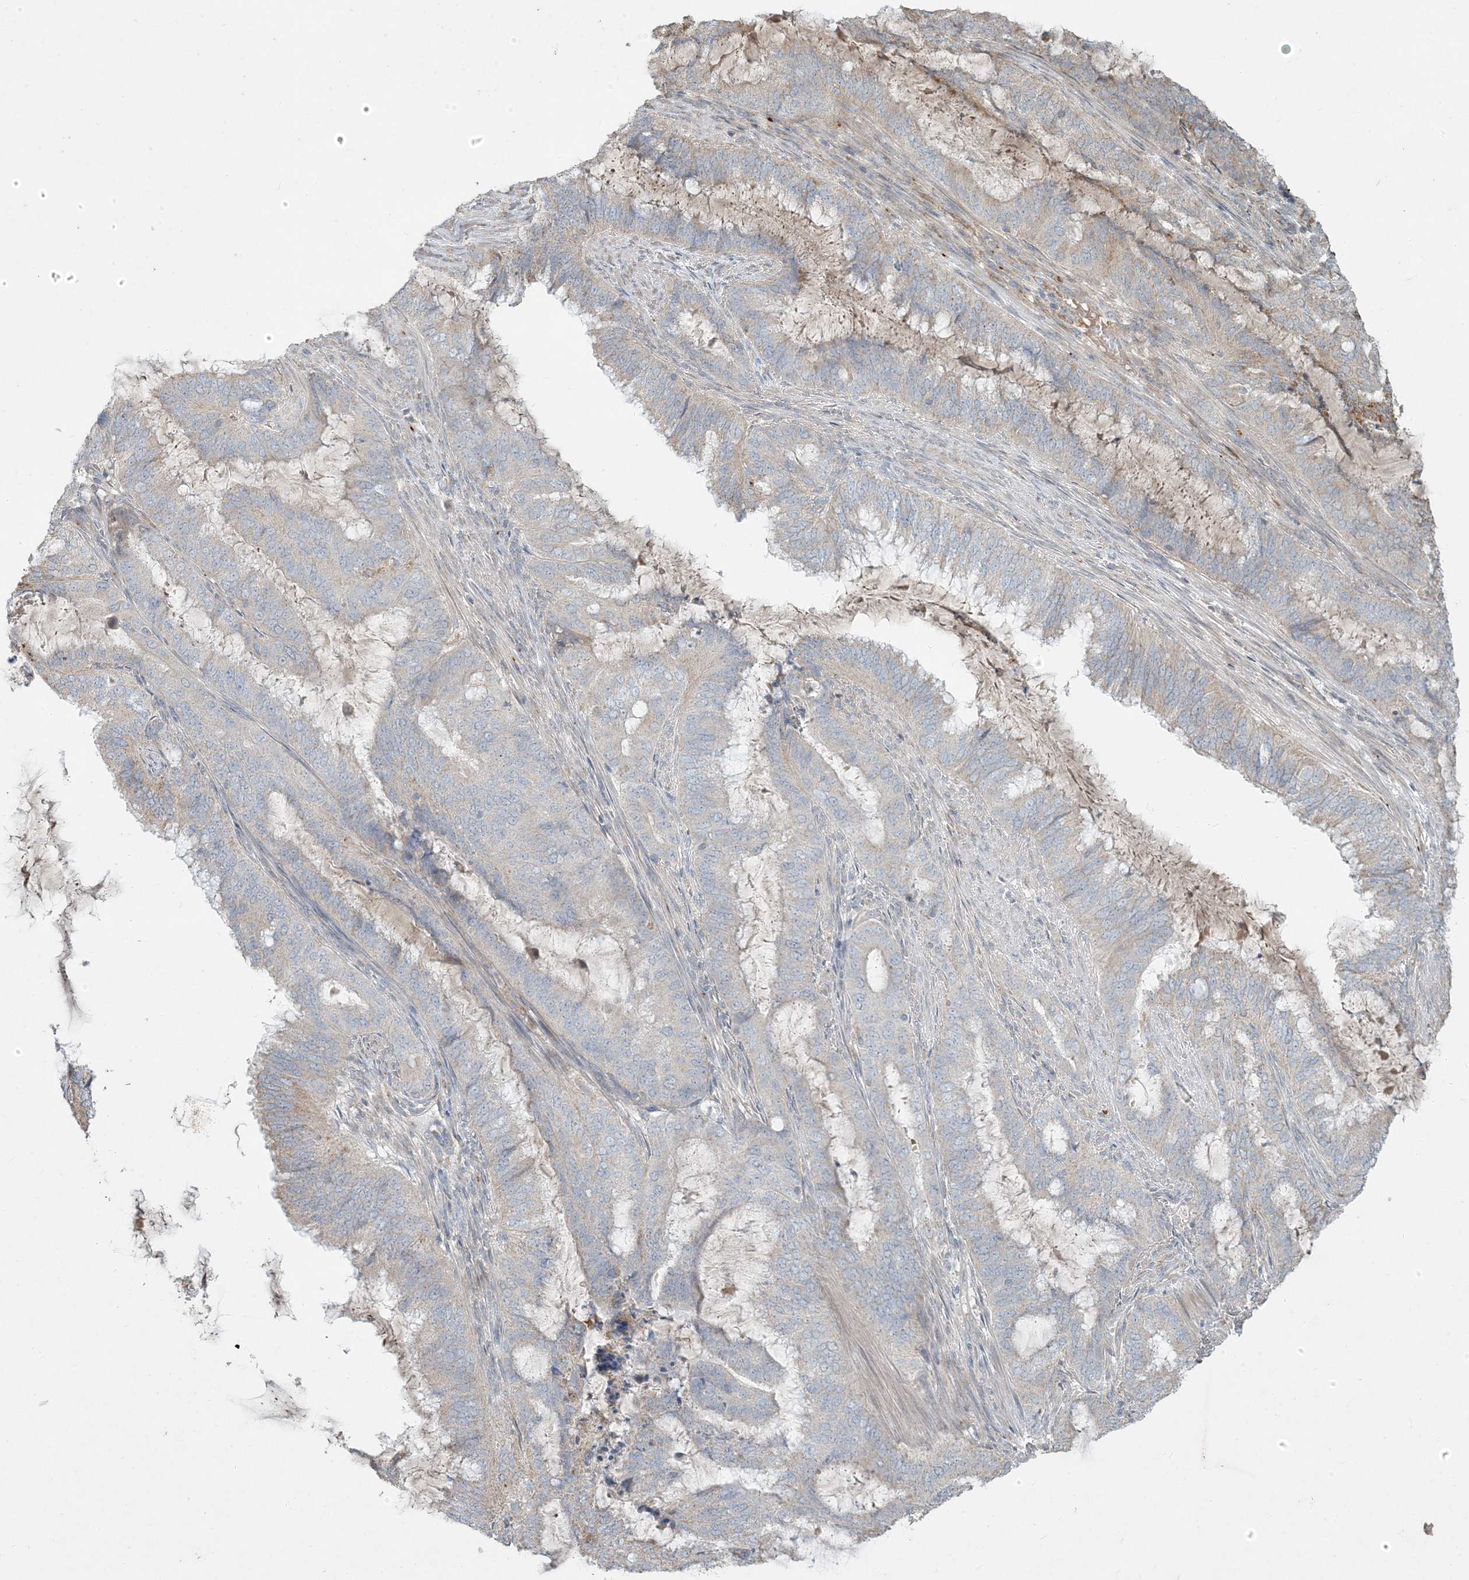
{"staining": {"intensity": "weak", "quantity": "<25%", "location": "cytoplasmic/membranous"}, "tissue": "endometrial cancer", "cell_type": "Tumor cells", "image_type": "cancer", "snomed": [{"axis": "morphology", "description": "Adenocarcinoma, NOS"}, {"axis": "topography", "description": "Endometrium"}], "caption": "Immunohistochemical staining of human endometrial cancer reveals no significant positivity in tumor cells.", "gene": "LTN1", "patient": {"sex": "female", "age": 51}}